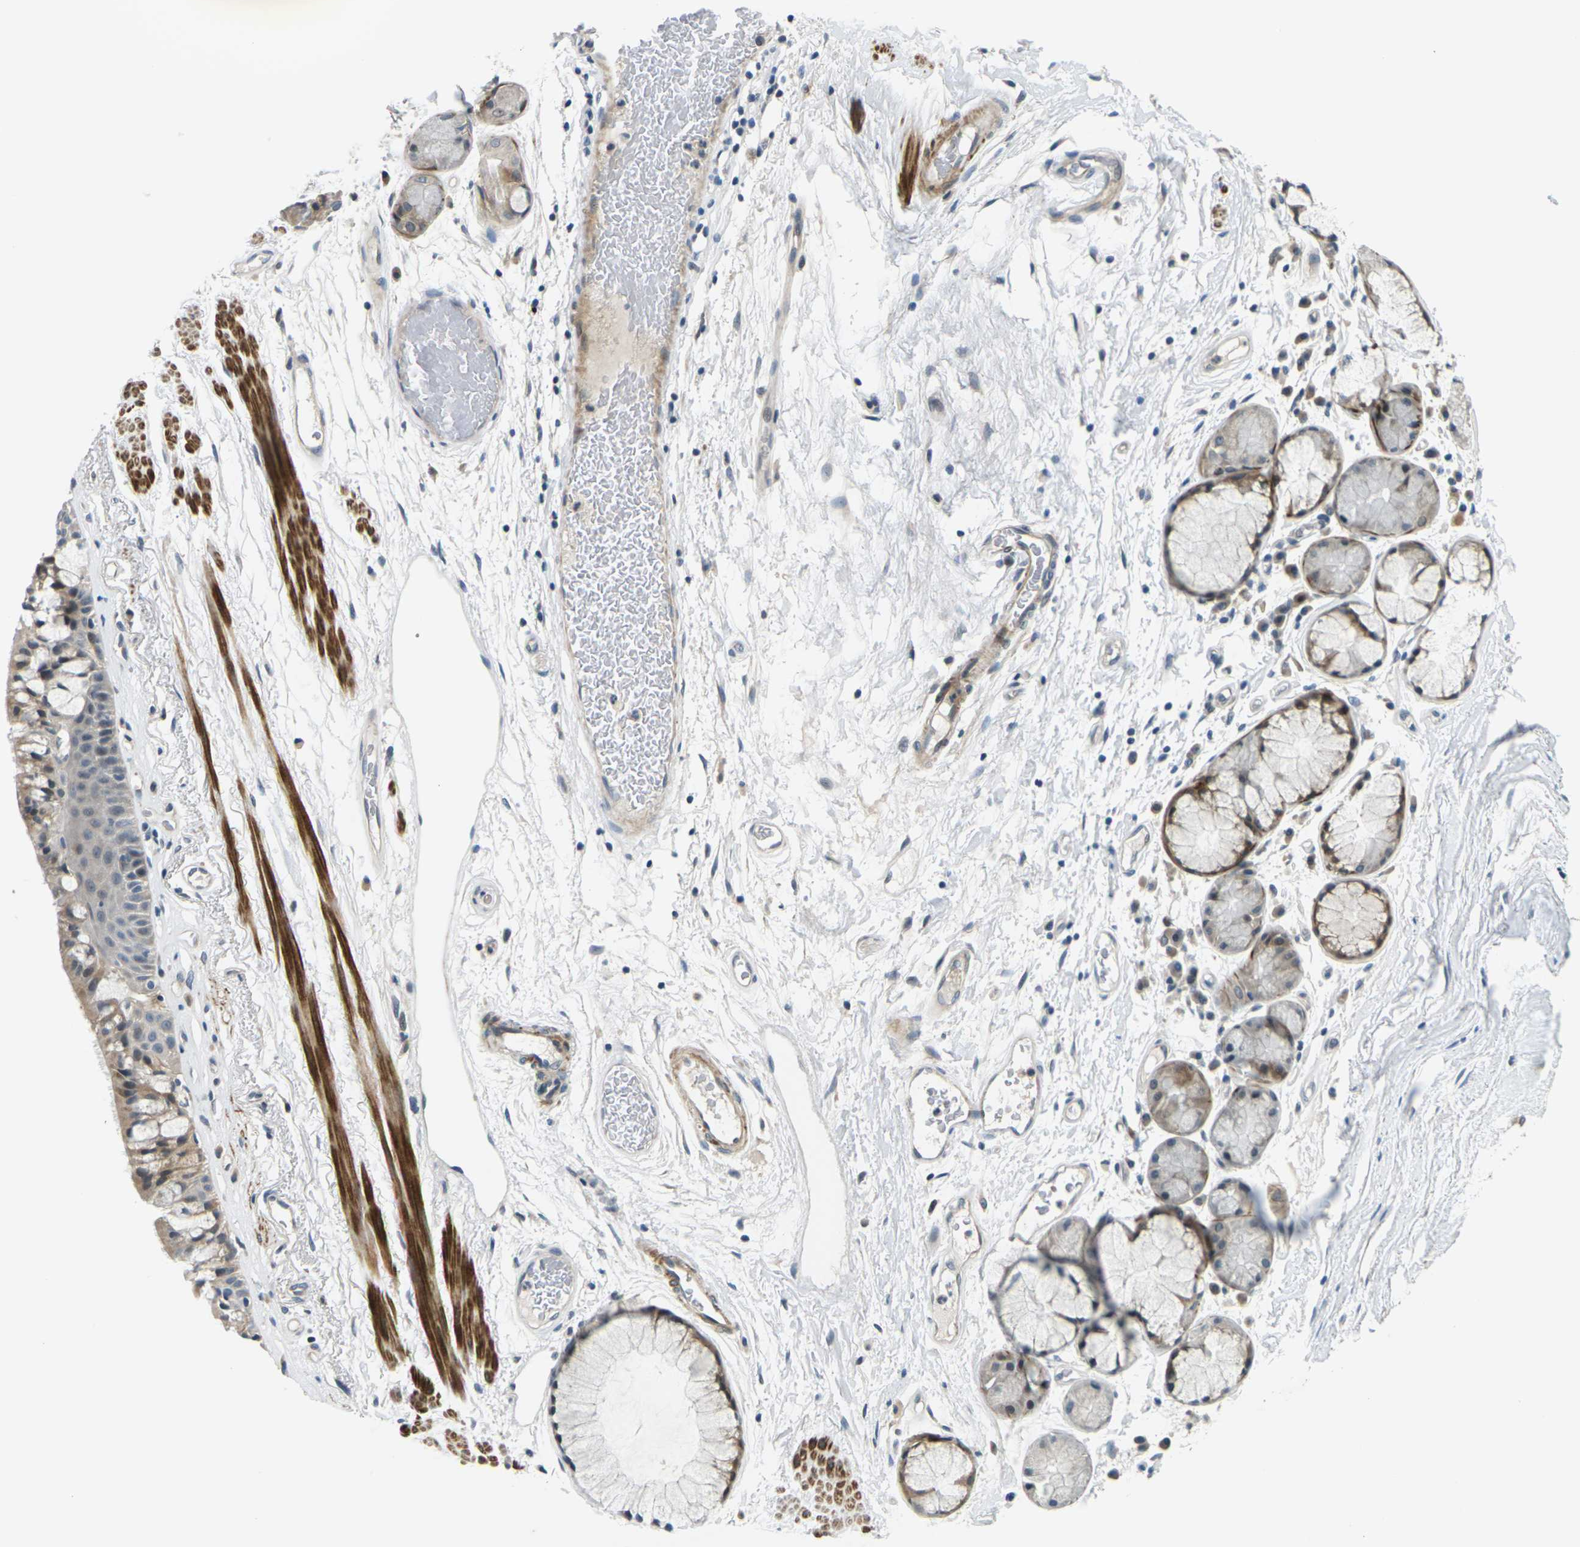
{"staining": {"intensity": "weak", "quantity": "25%-75%", "location": "cytoplasmic/membranous"}, "tissue": "bronchus", "cell_type": "Respiratory epithelial cells", "image_type": "normal", "snomed": [{"axis": "morphology", "description": "Normal tissue, NOS"}, {"axis": "topography", "description": "Bronchus"}], "caption": "Immunohistochemistry (IHC) (DAB (3,3'-diaminobenzidine)) staining of benign human bronchus exhibits weak cytoplasmic/membranous protein positivity in about 25%-75% of respiratory epithelial cells. (Stains: DAB (3,3'-diaminobenzidine) in brown, nuclei in blue, Microscopy: brightfield microscopy at high magnification).", "gene": "SLC13A3", "patient": {"sex": "male", "age": 66}}